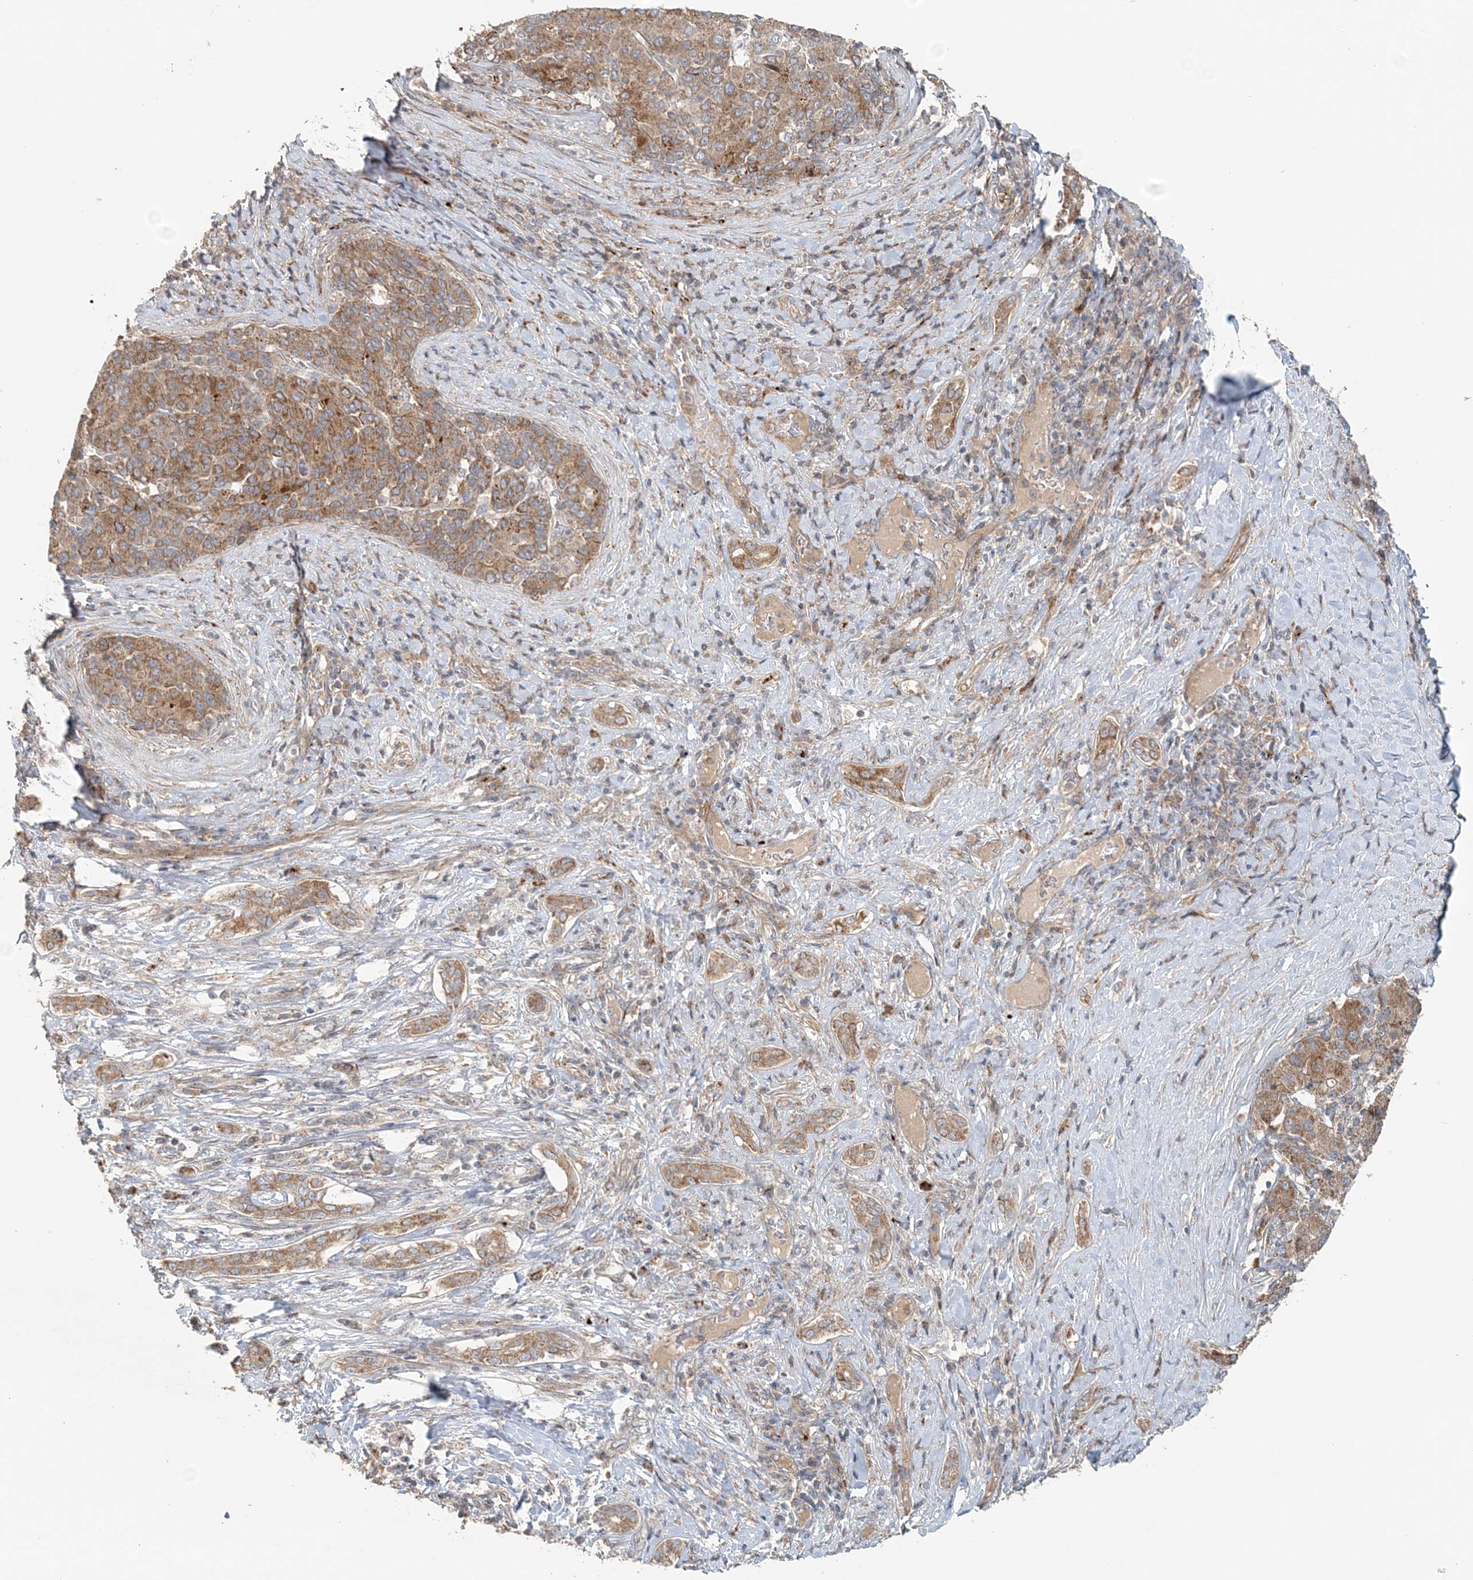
{"staining": {"intensity": "moderate", "quantity": ">75%", "location": "cytoplasmic/membranous"}, "tissue": "liver cancer", "cell_type": "Tumor cells", "image_type": "cancer", "snomed": [{"axis": "morphology", "description": "Carcinoma, Hepatocellular, NOS"}, {"axis": "topography", "description": "Liver"}], "caption": "Brown immunohistochemical staining in human liver hepatocellular carcinoma reveals moderate cytoplasmic/membranous expression in about >75% of tumor cells.", "gene": "MMUT", "patient": {"sex": "male", "age": 65}}